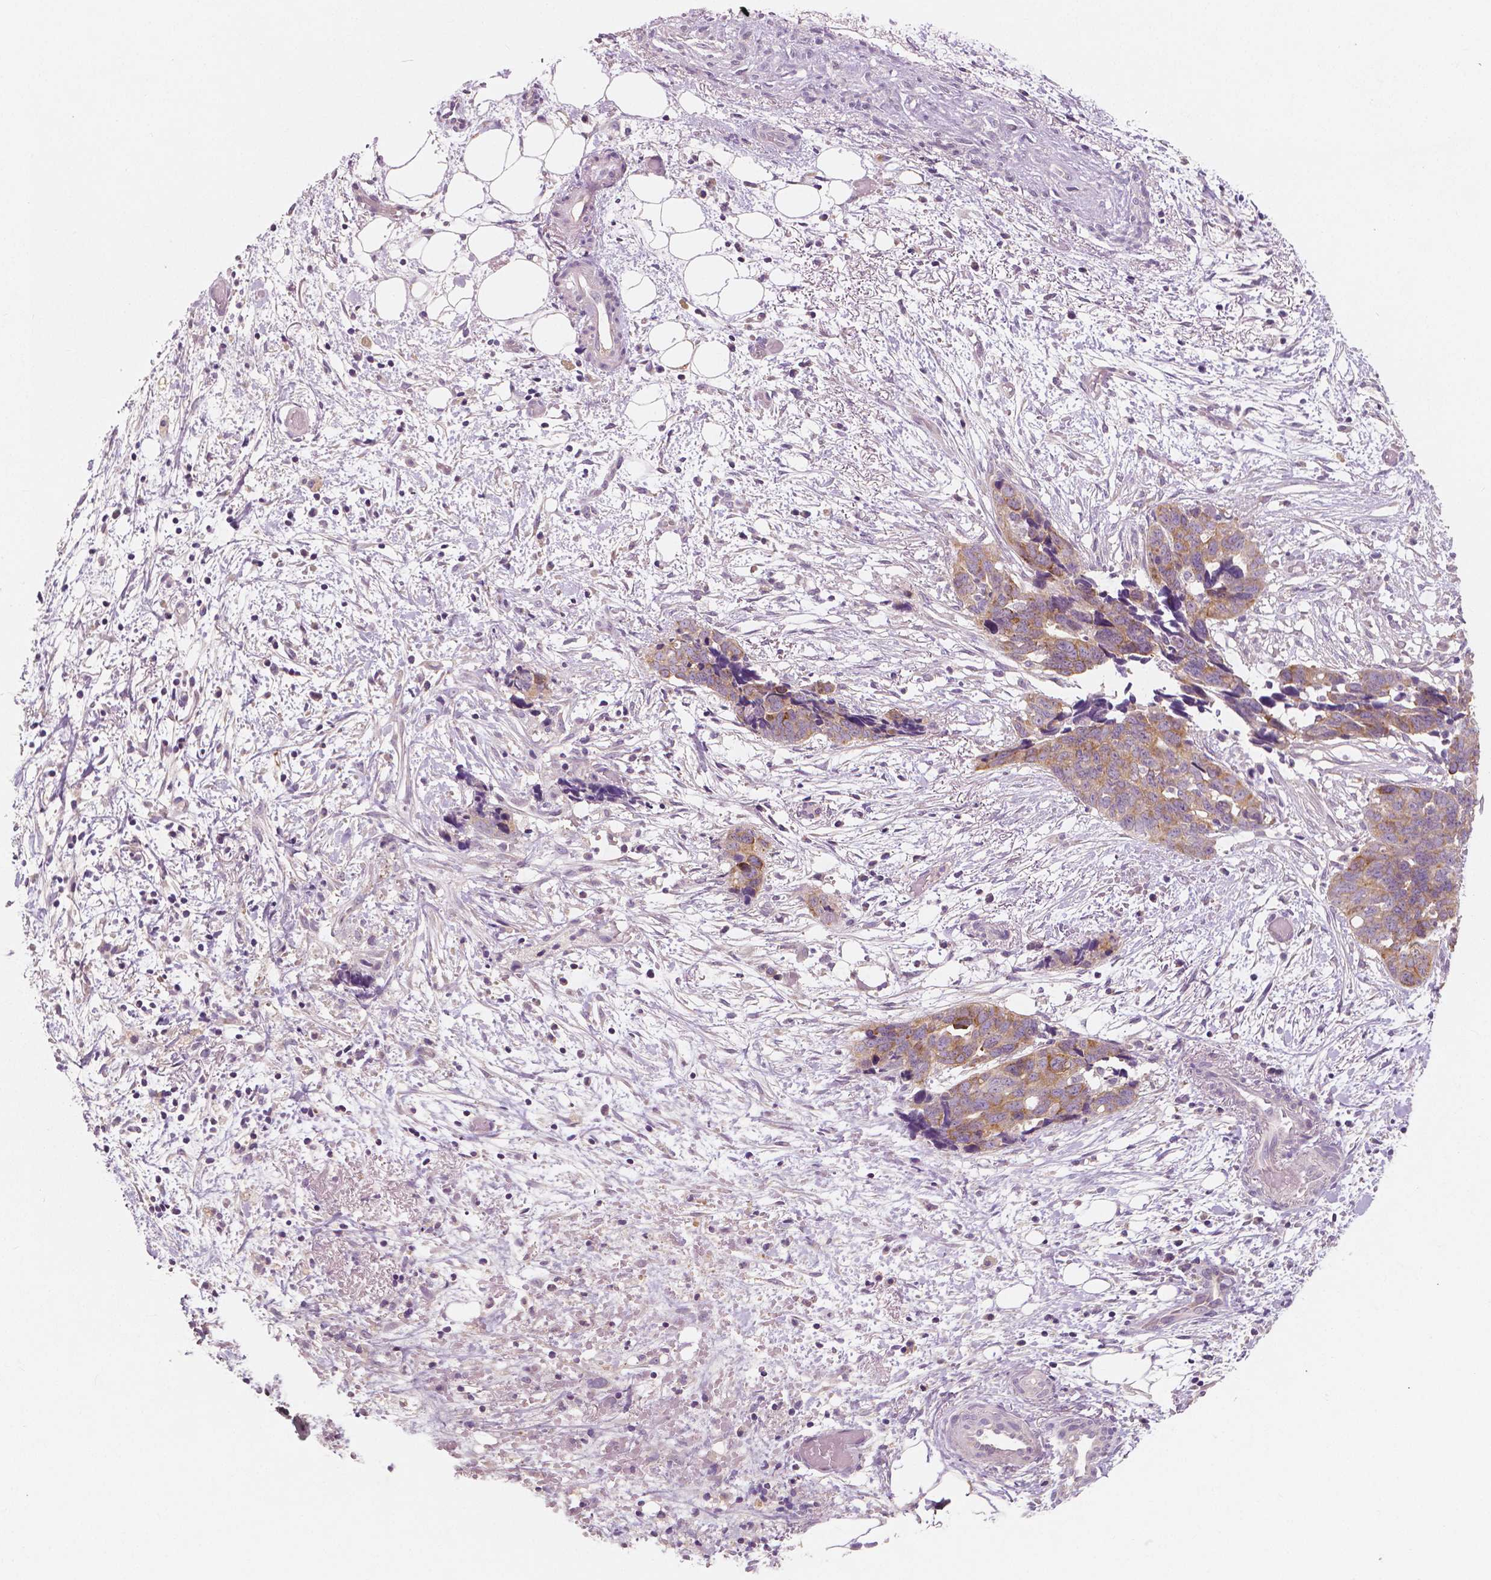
{"staining": {"intensity": "weak", "quantity": ">75%", "location": "cytoplasmic/membranous"}, "tissue": "ovarian cancer", "cell_type": "Tumor cells", "image_type": "cancer", "snomed": [{"axis": "morphology", "description": "Cystadenocarcinoma, serous, NOS"}, {"axis": "topography", "description": "Ovary"}], "caption": "High-magnification brightfield microscopy of serous cystadenocarcinoma (ovarian) stained with DAB (3,3'-diaminobenzidine) (brown) and counterstained with hematoxylin (blue). tumor cells exhibit weak cytoplasmic/membranous expression is identified in approximately>75% of cells.", "gene": "LSM14B", "patient": {"sex": "female", "age": 69}}